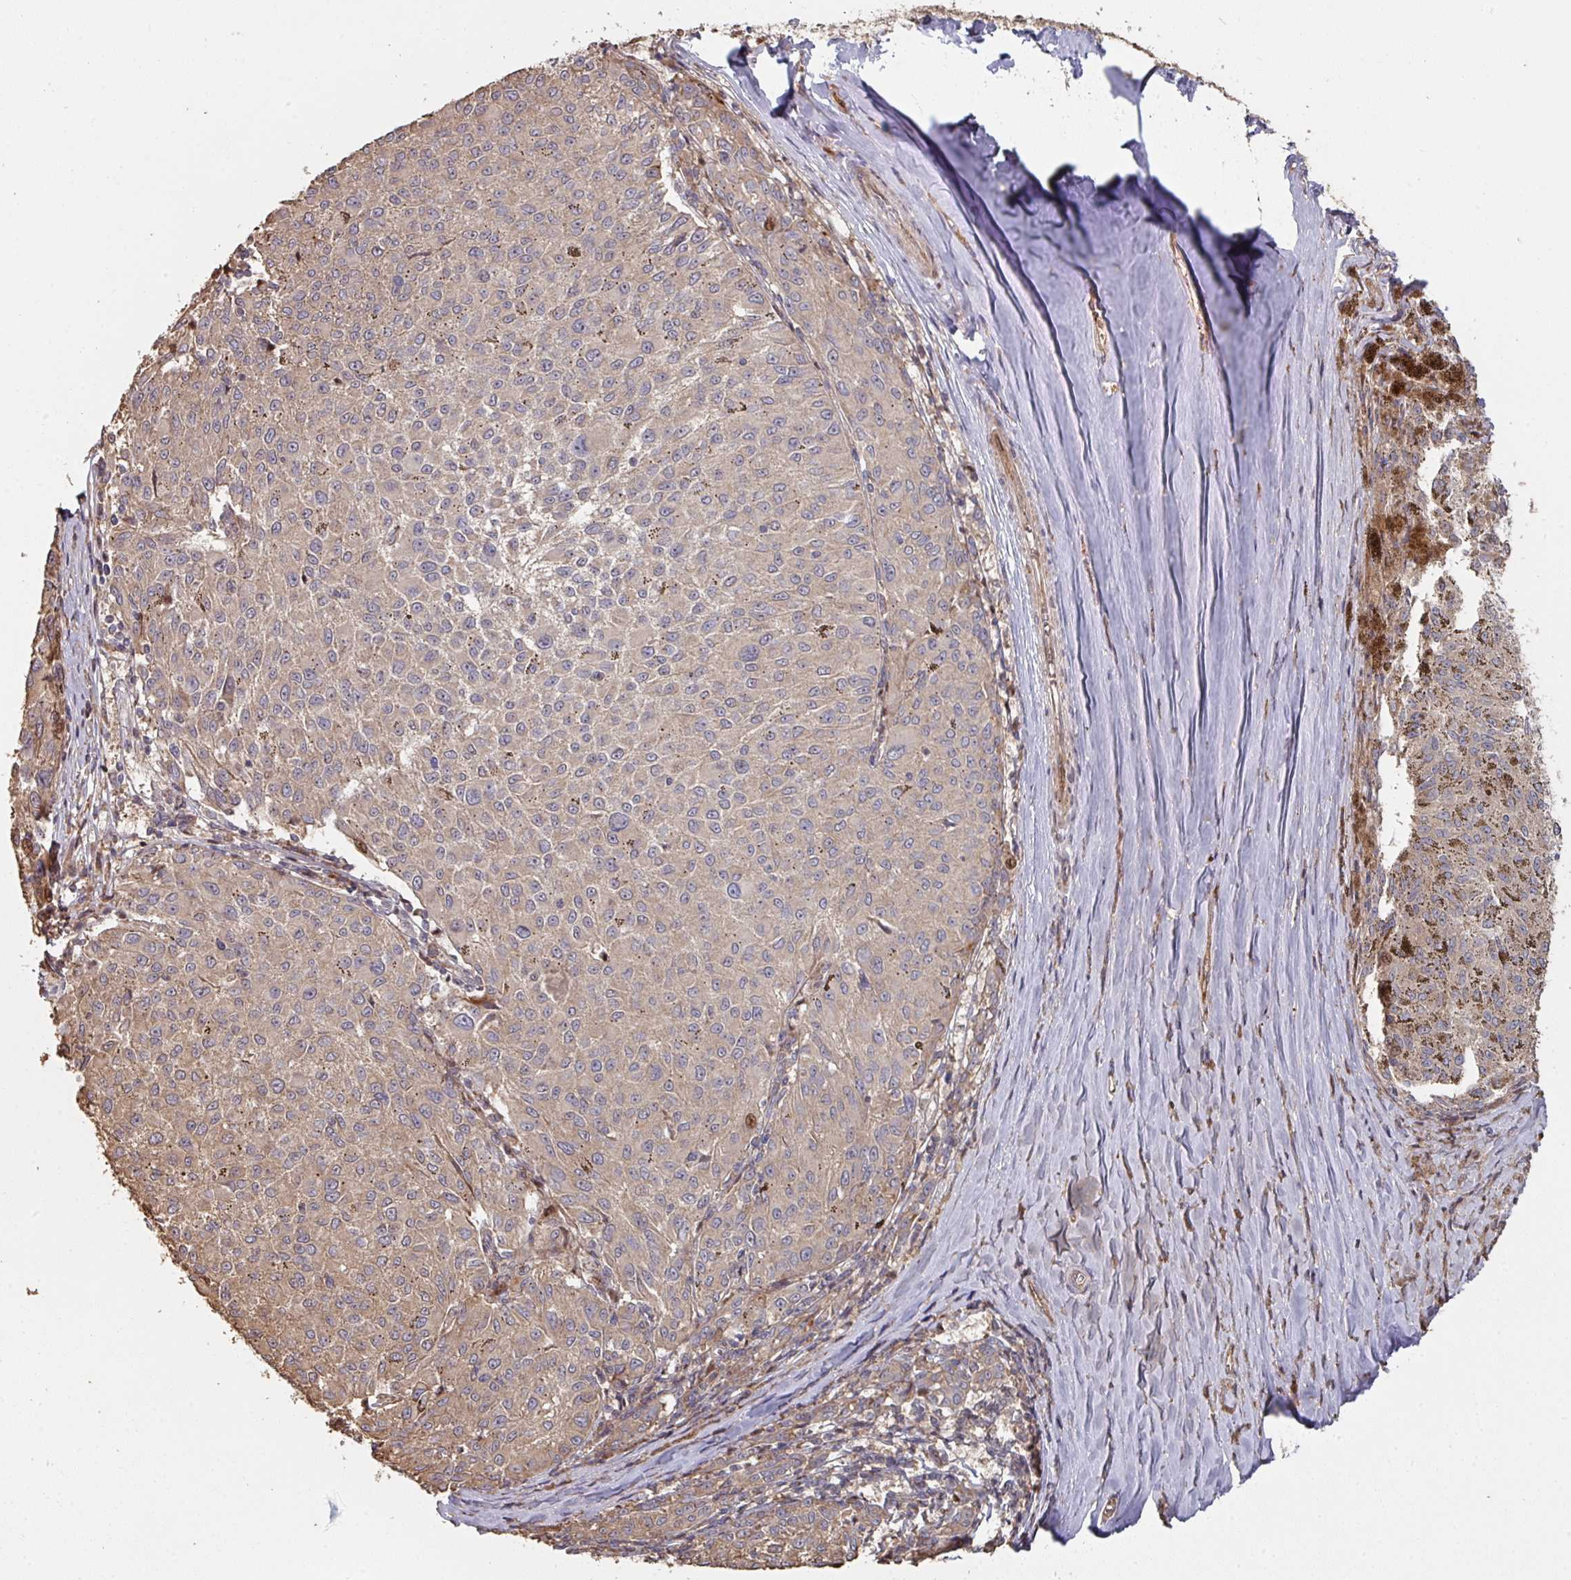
{"staining": {"intensity": "moderate", "quantity": "25%-75%", "location": "cytoplasmic/membranous,nuclear"}, "tissue": "melanoma", "cell_type": "Tumor cells", "image_type": "cancer", "snomed": [{"axis": "morphology", "description": "Malignant melanoma, NOS"}, {"axis": "topography", "description": "Skin"}], "caption": "A high-resolution image shows immunohistochemistry staining of melanoma, which exhibits moderate cytoplasmic/membranous and nuclear staining in about 25%-75% of tumor cells. The protein of interest is shown in brown color, while the nuclei are stained blue.", "gene": "CA7", "patient": {"sex": "female", "age": 72}}